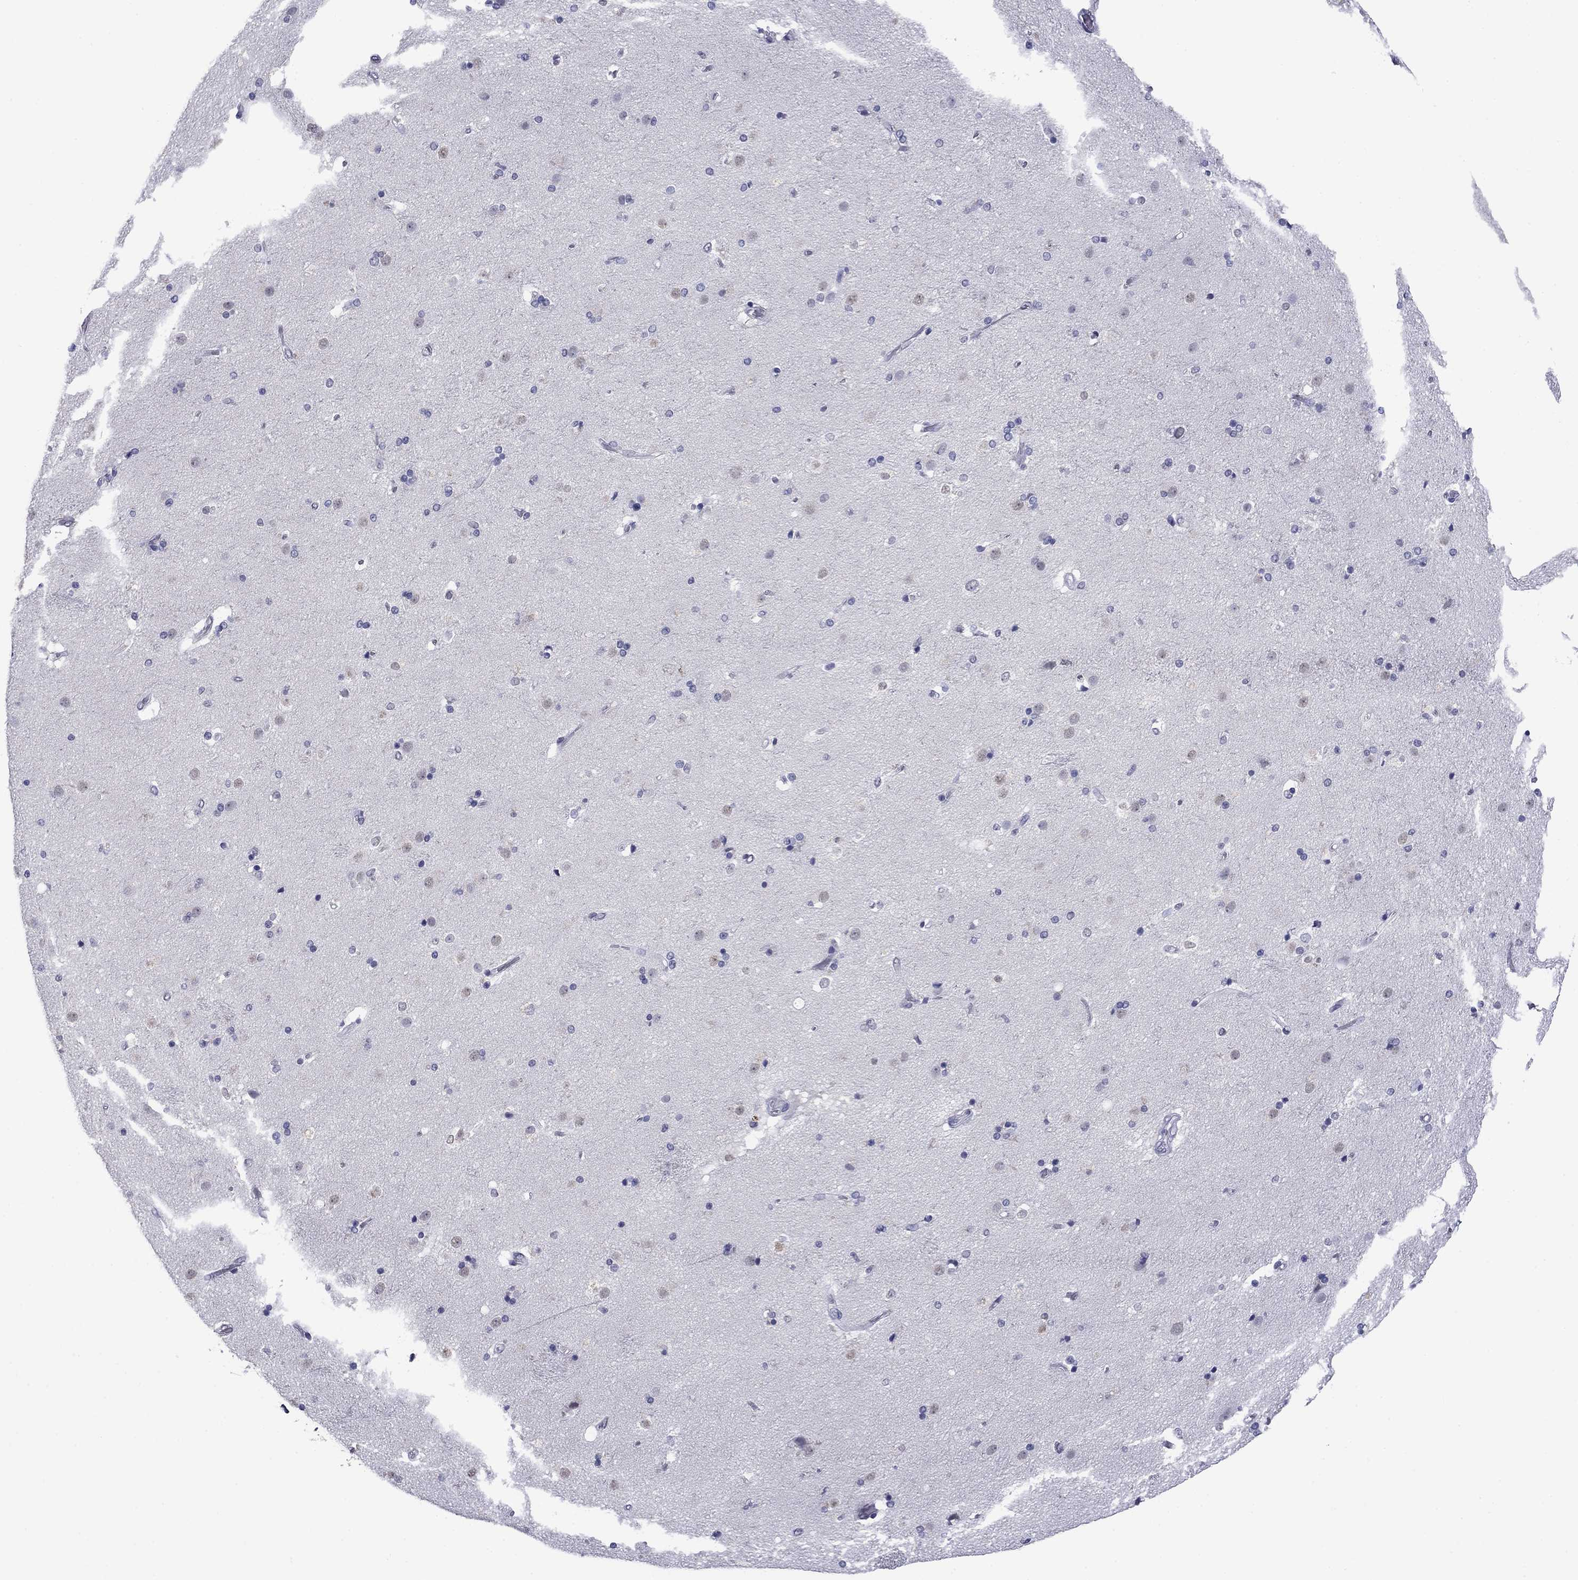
{"staining": {"intensity": "negative", "quantity": "none", "location": "none"}, "tissue": "caudate", "cell_type": "Glial cells", "image_type": "normal", "snomed": [{"axis": "morphology", "description": "Normal tissue, NOS"}, {"axis": "topography", "description": "Lateral ventricle wall"}], "caption": "Immunohistochemistry histopathology image of unremarkable human caudate stained for a protein (brown), which demonstrates no expression in glial cells.", "gene": "HAO1", "patient": {"sex": "male", "age": 54}}